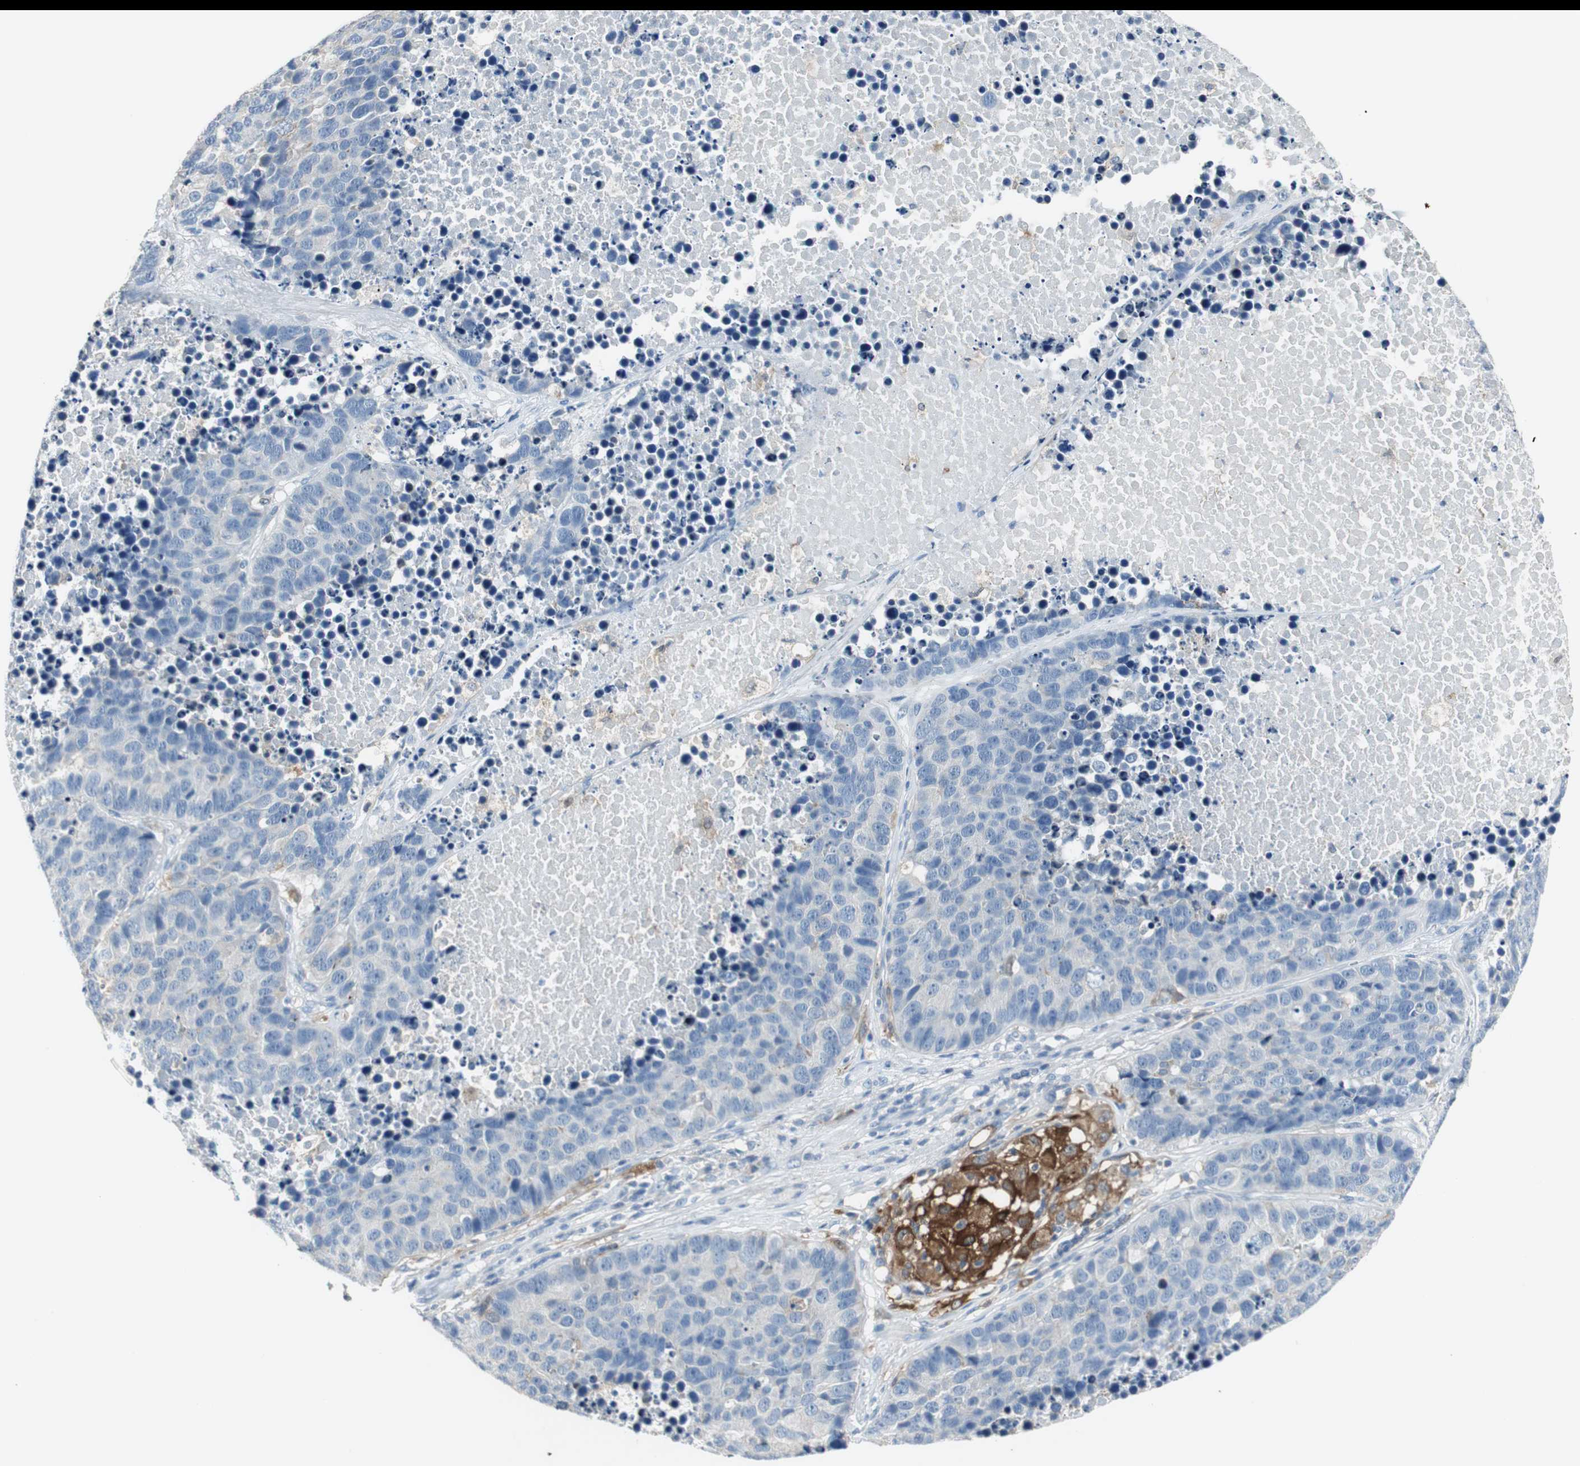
{"staining": {"intensity": "negative", "quantity": "none", "location": "none"}, "tissue": "carcinoid", "cell_type": "Tumor cells", "image_type": "cancer", "snomed": [{"axis": "morphology", "description": "Carcinoid, malignant, NOS"}, {"axis": "topography", "description": "Lung"}], "caption": "Immunohistochemical staining of malignant carcinoid exhibits no significant staining in tumor cells.", "gene": "MSTO1", "patient": {"sex": "male", "age": 60}}